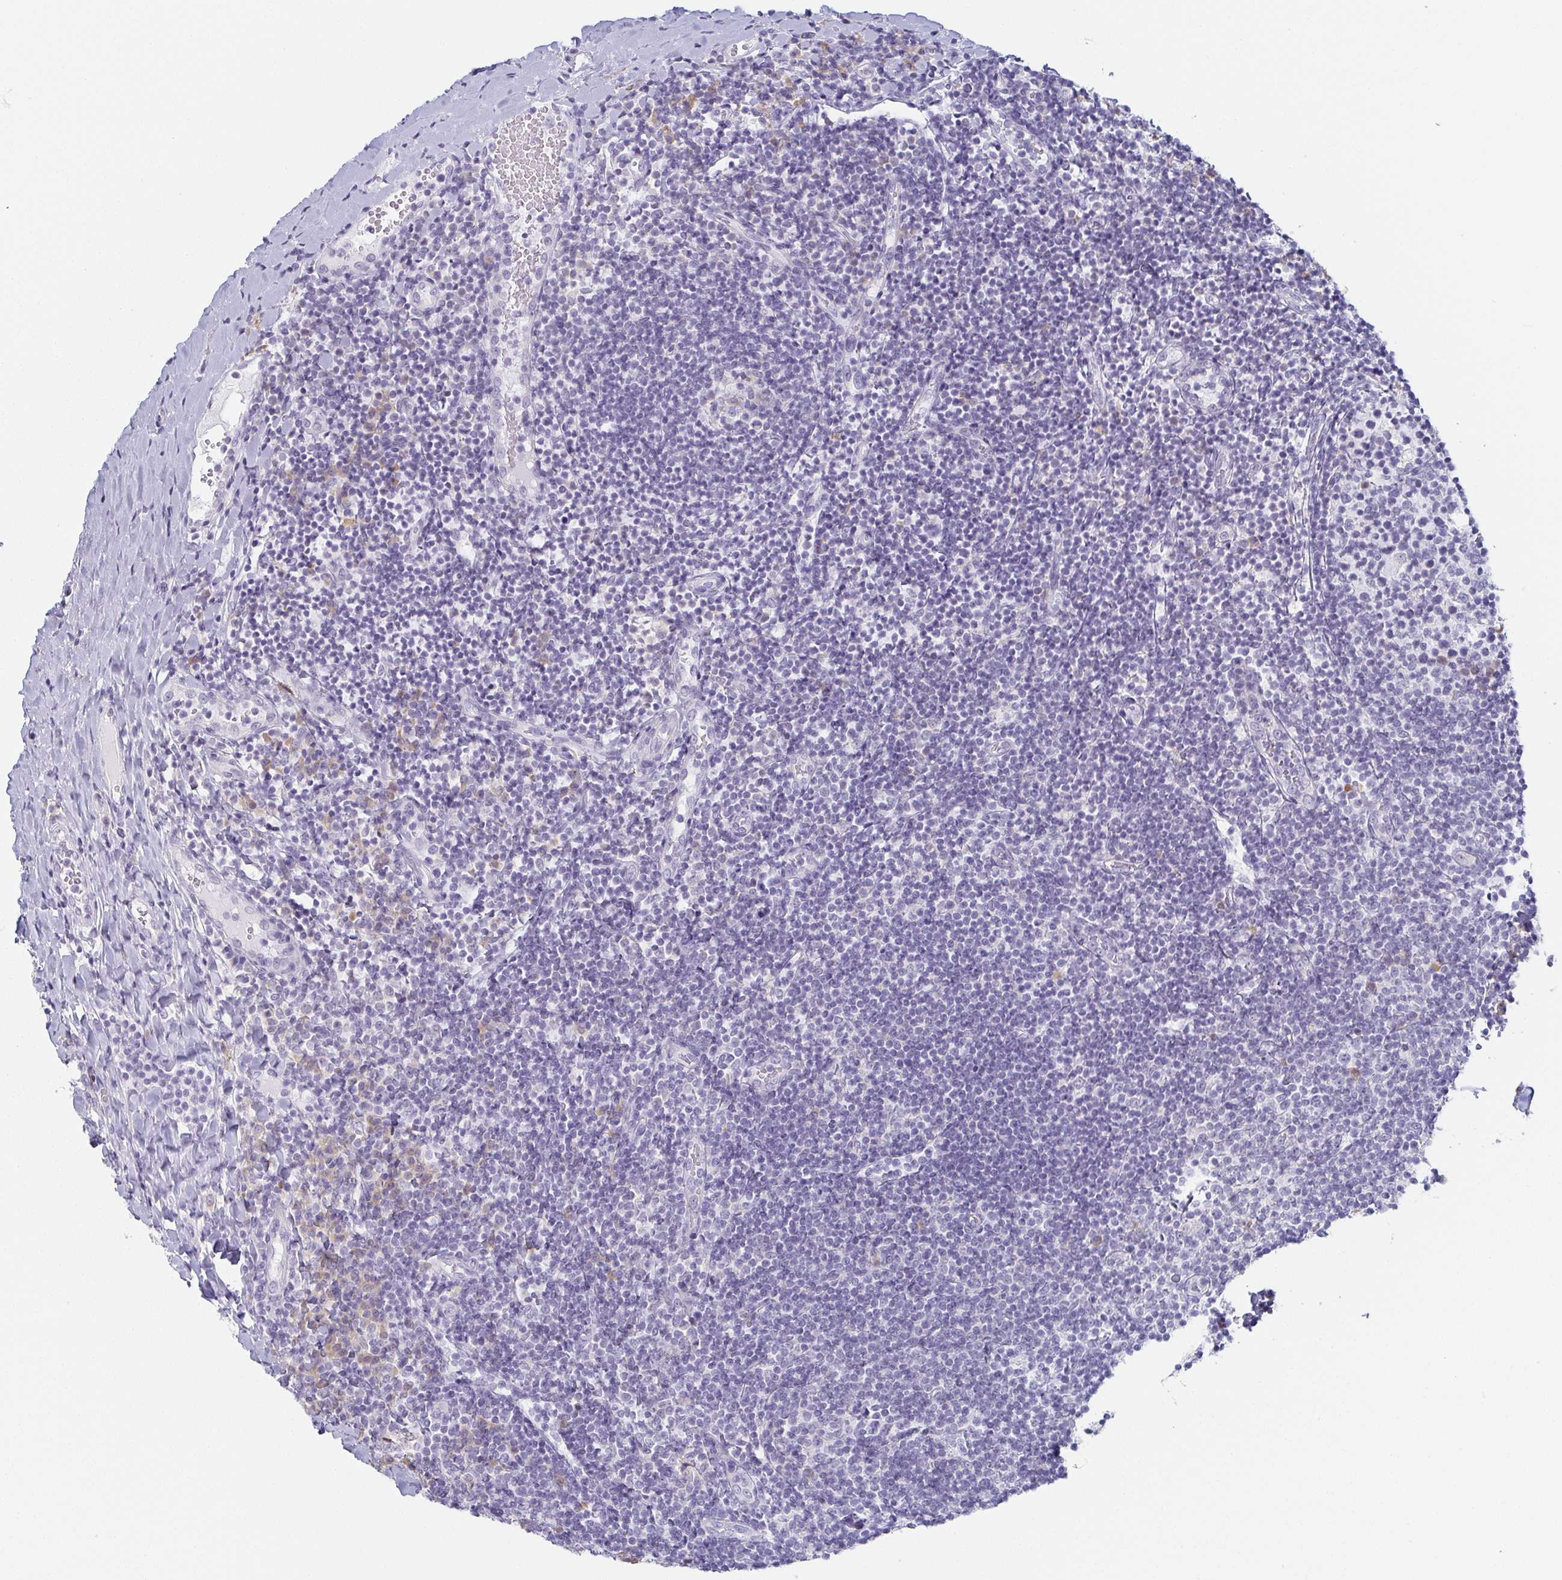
{"staining": {"intensity": "negative", "quantity": "none", "location": "none"}, "tissue": "tonsil", "cell_type": "Germinal center cells", "image_type": "normal", "snomed": [{"axis": "morphology", "description": "Normal tissue, NOS"}, {"axis": "topography", "description": "Tonsil"}], "caption": "This is an IHC histopathology image of normal human tonsil. There is no staining in germinal center cells.", "gene": "PRR27", "patient": {"sex": "female", "age": 10}}